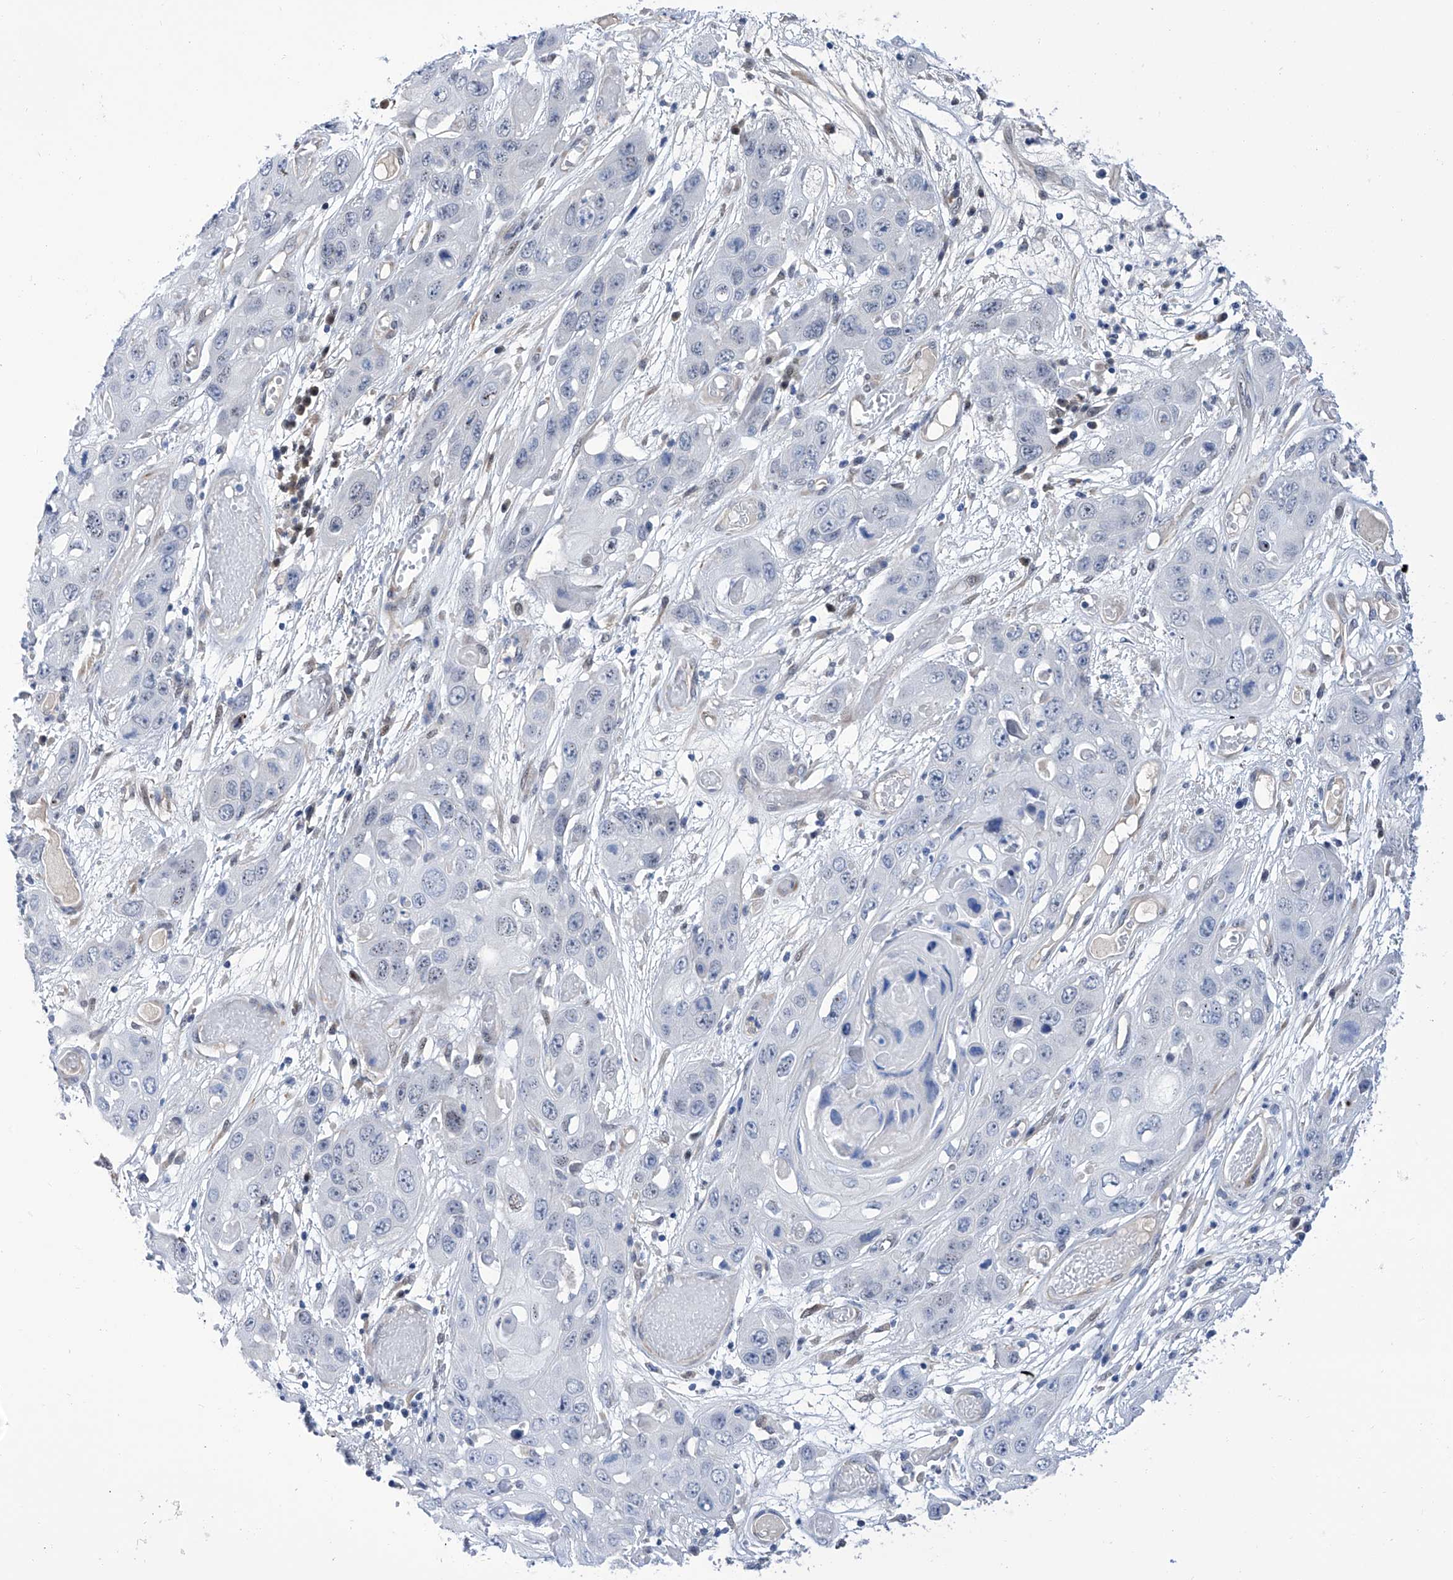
{"staining": {"intensity": "weak", "quantity": "<25%", "location": "nuclear"}, "tissue": "skin cancer", "cell_type": "Tumor cells", "image_type": "cancer", "snomed": [{"axis": "morphology", "description": "Squamous cell carcinoma, NOS"}, {"axis": "topography", "description": "Skin"}], "caption": "Immunohistochemical staining of human skin squamous cell carcinoma reveals no significant positivity in tumor cells.", "gene": "PGM3", "patient": {"sex": "male", "age": 55}}